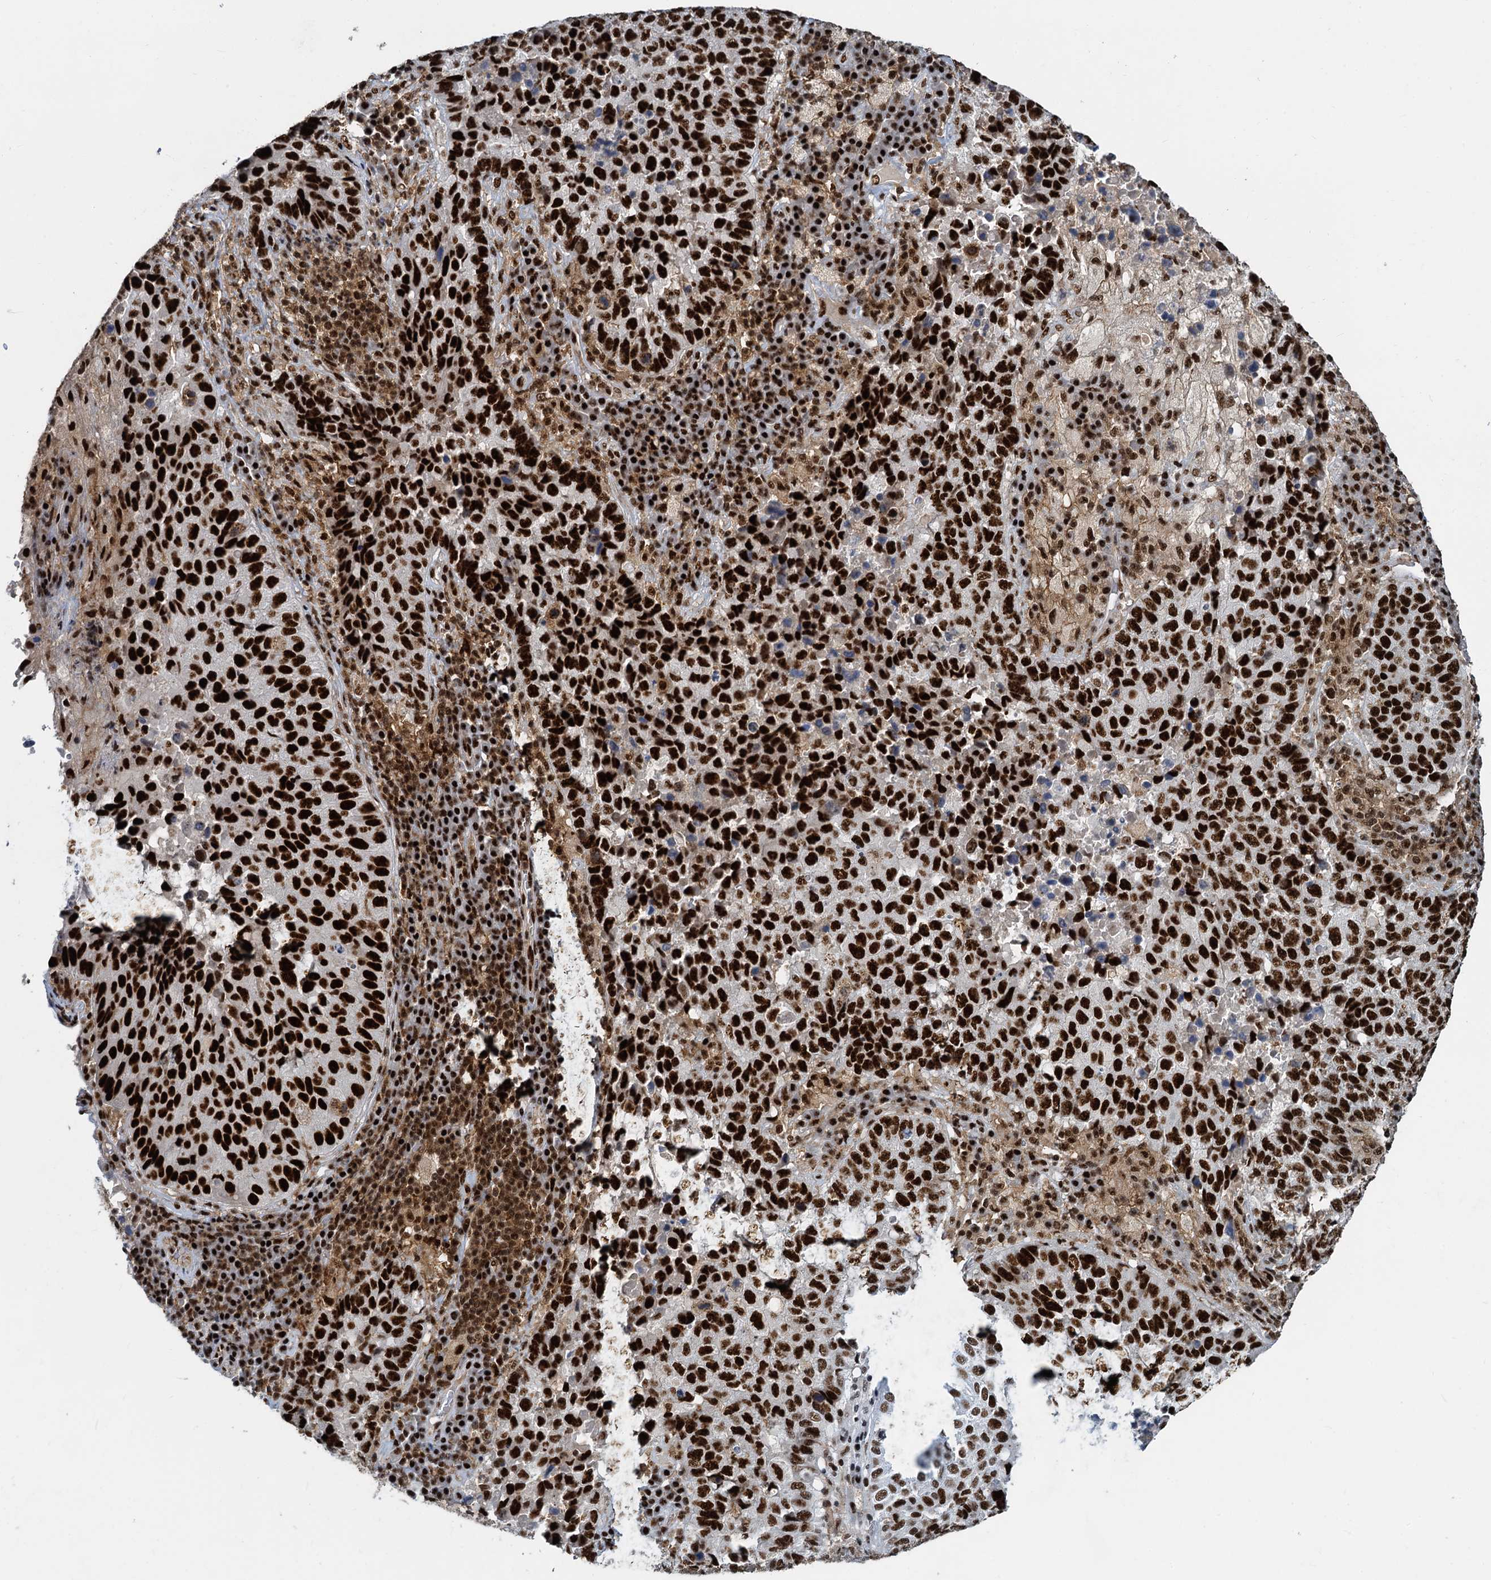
{"staining": {"intensity": "strong", "quantity": ">75%", "location": "nuclear"}, "tissue": "lung cancer", "cell_type": "Tumor cells", "image_type": "cancer", "snomed": [{"axis": "morphology", "description": "Squamous cell carcinoma, NOS"}, {"axis": "topography", "description": "Lung"}], "caption": "Protein staining demonstrates strong nuclear positivity in approximately >75% of tumor cells in lung squamous cell carcinoma.", "gene": "RBM26", "patient": {"sex": "male", "age": 73}}